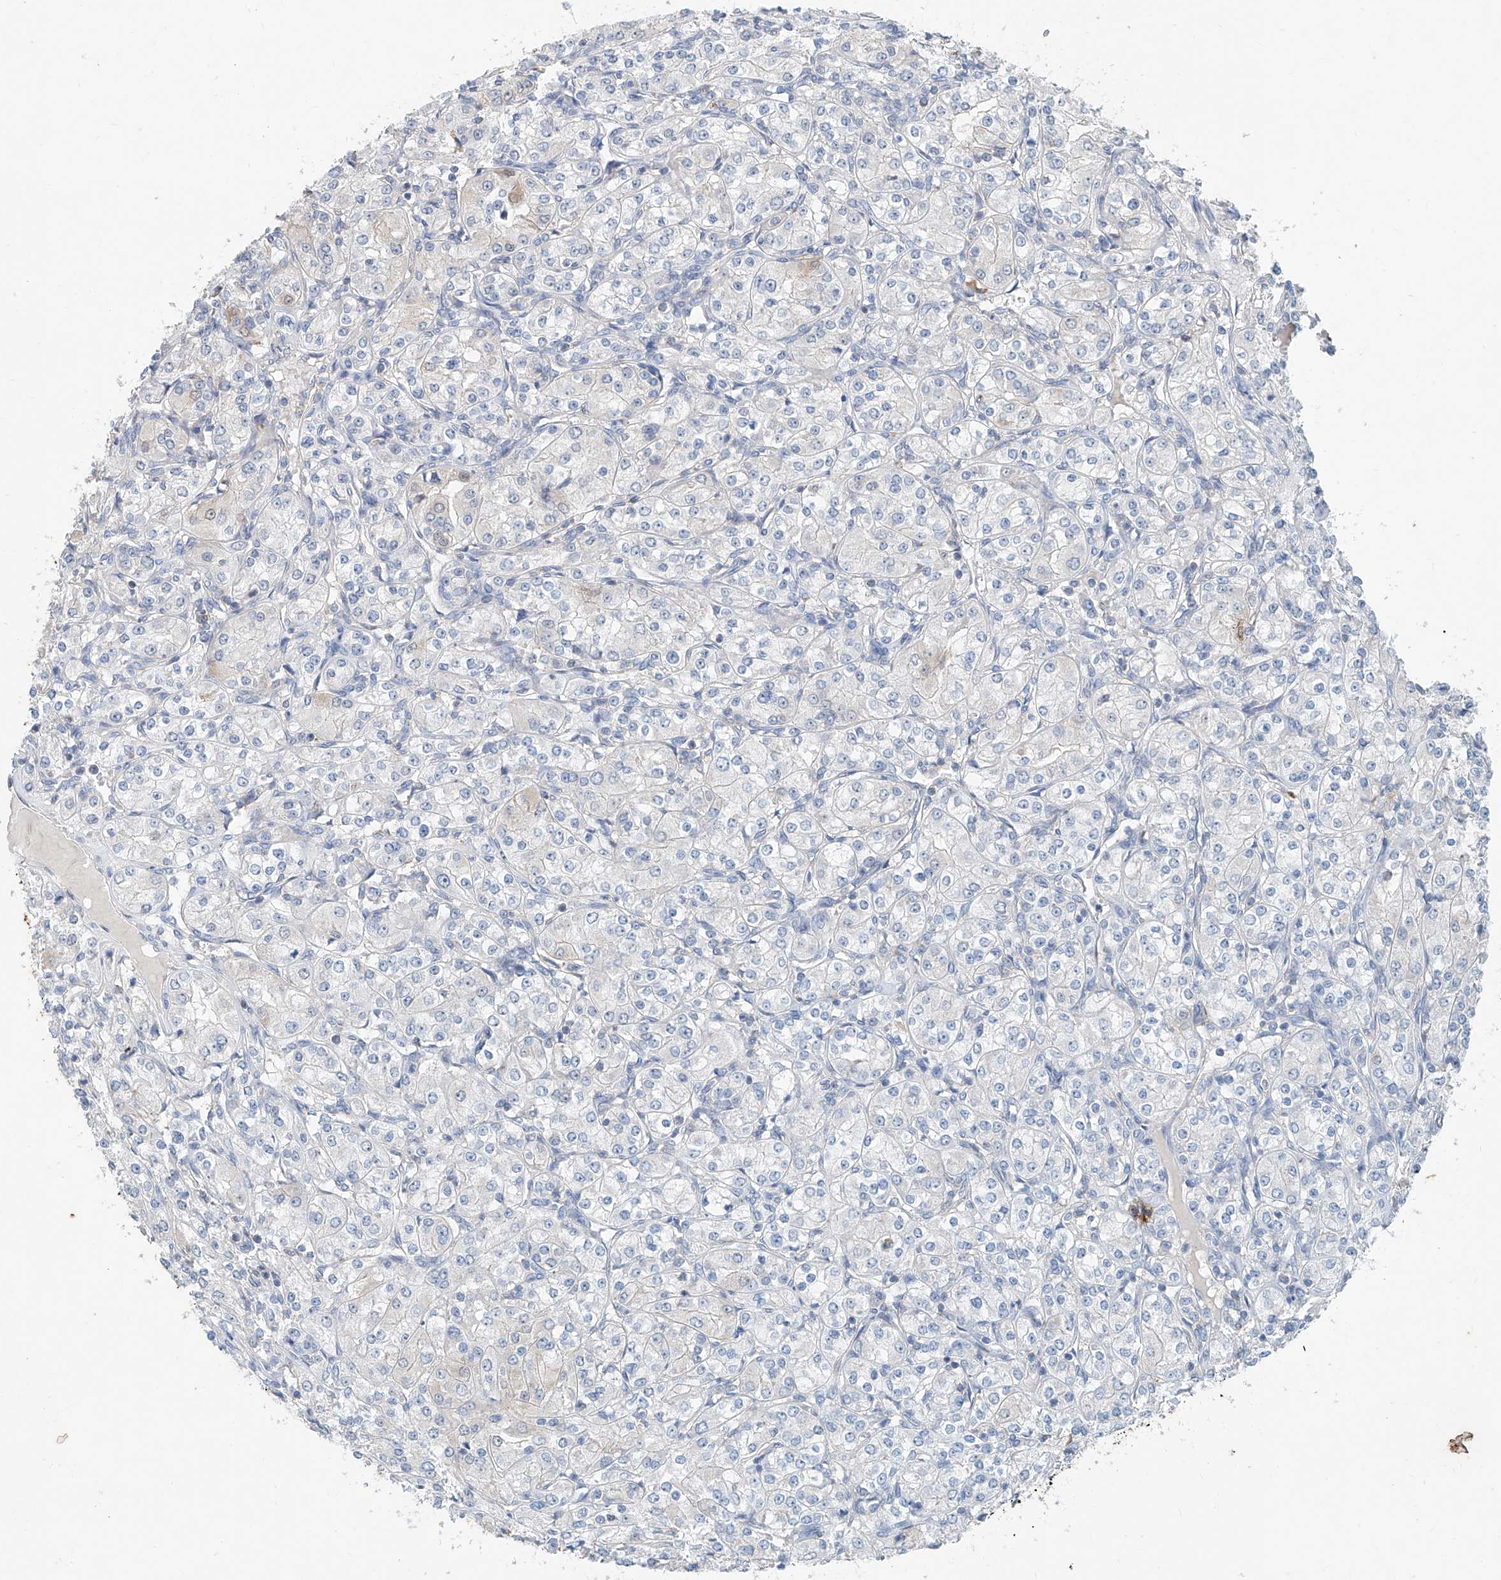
{"staining": {"intensity": "negative", "quantity": "none", "location": "none"}, "tissue": "renal cancer", "cell_type": "Tumor cells", "image_type": "cancer", "snomed": [{"axis": "morphology", "description": "Adenocarcinoma, NOS"}, {"axis": "topography", "description": "Kidney"}], "caption": "Tumor cells show no significant protein expression in renal adenocarcinoma.", "gene": "ANKRD34A", "patient": {"sex": "male", "age": 77}}